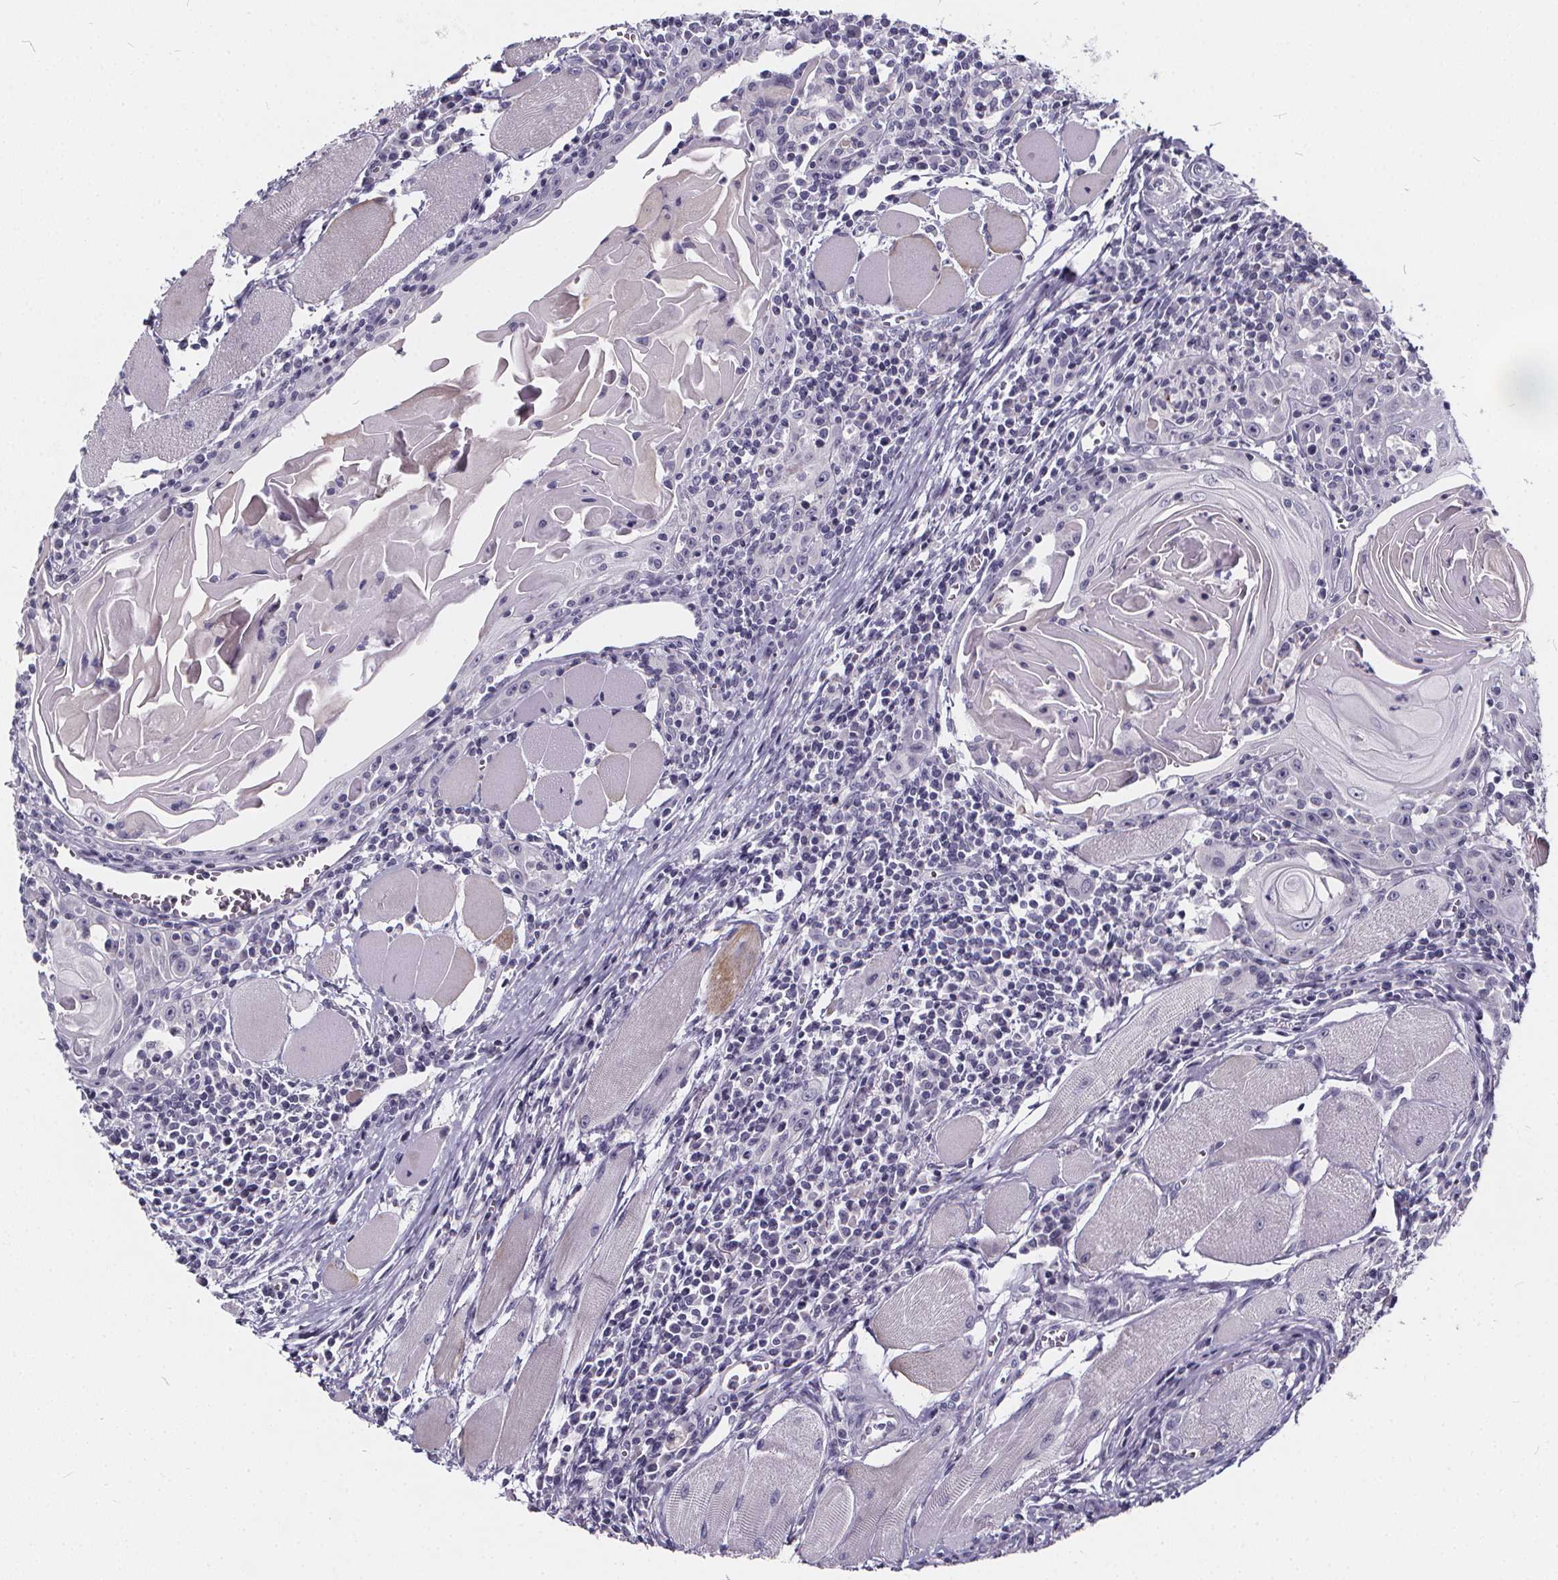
{"staining": {"intensity": "negative", "quantity": "none", "location": "none"}, "tissue": "head and neck cancer", "cell_type": "Tumor cells", "image_type": "cancer", "snomed": [{"axis": "morphology", "description": "Normal tissue, NOS"}, {"axis": "morphology", "description": "Squamous cell carcinoma, NOS"}, {"axis": "topography", "description": "Oral tissue"}, {"axis": "topography", "description": "Head-Neck"}], "caption": "Micrograph shows no protein expression in tumor cells of head and neck cancer (squamous cell carcinoma) tissue.", "gene": "SPEF2", "patient": {"sex": "male", "age": 52}}